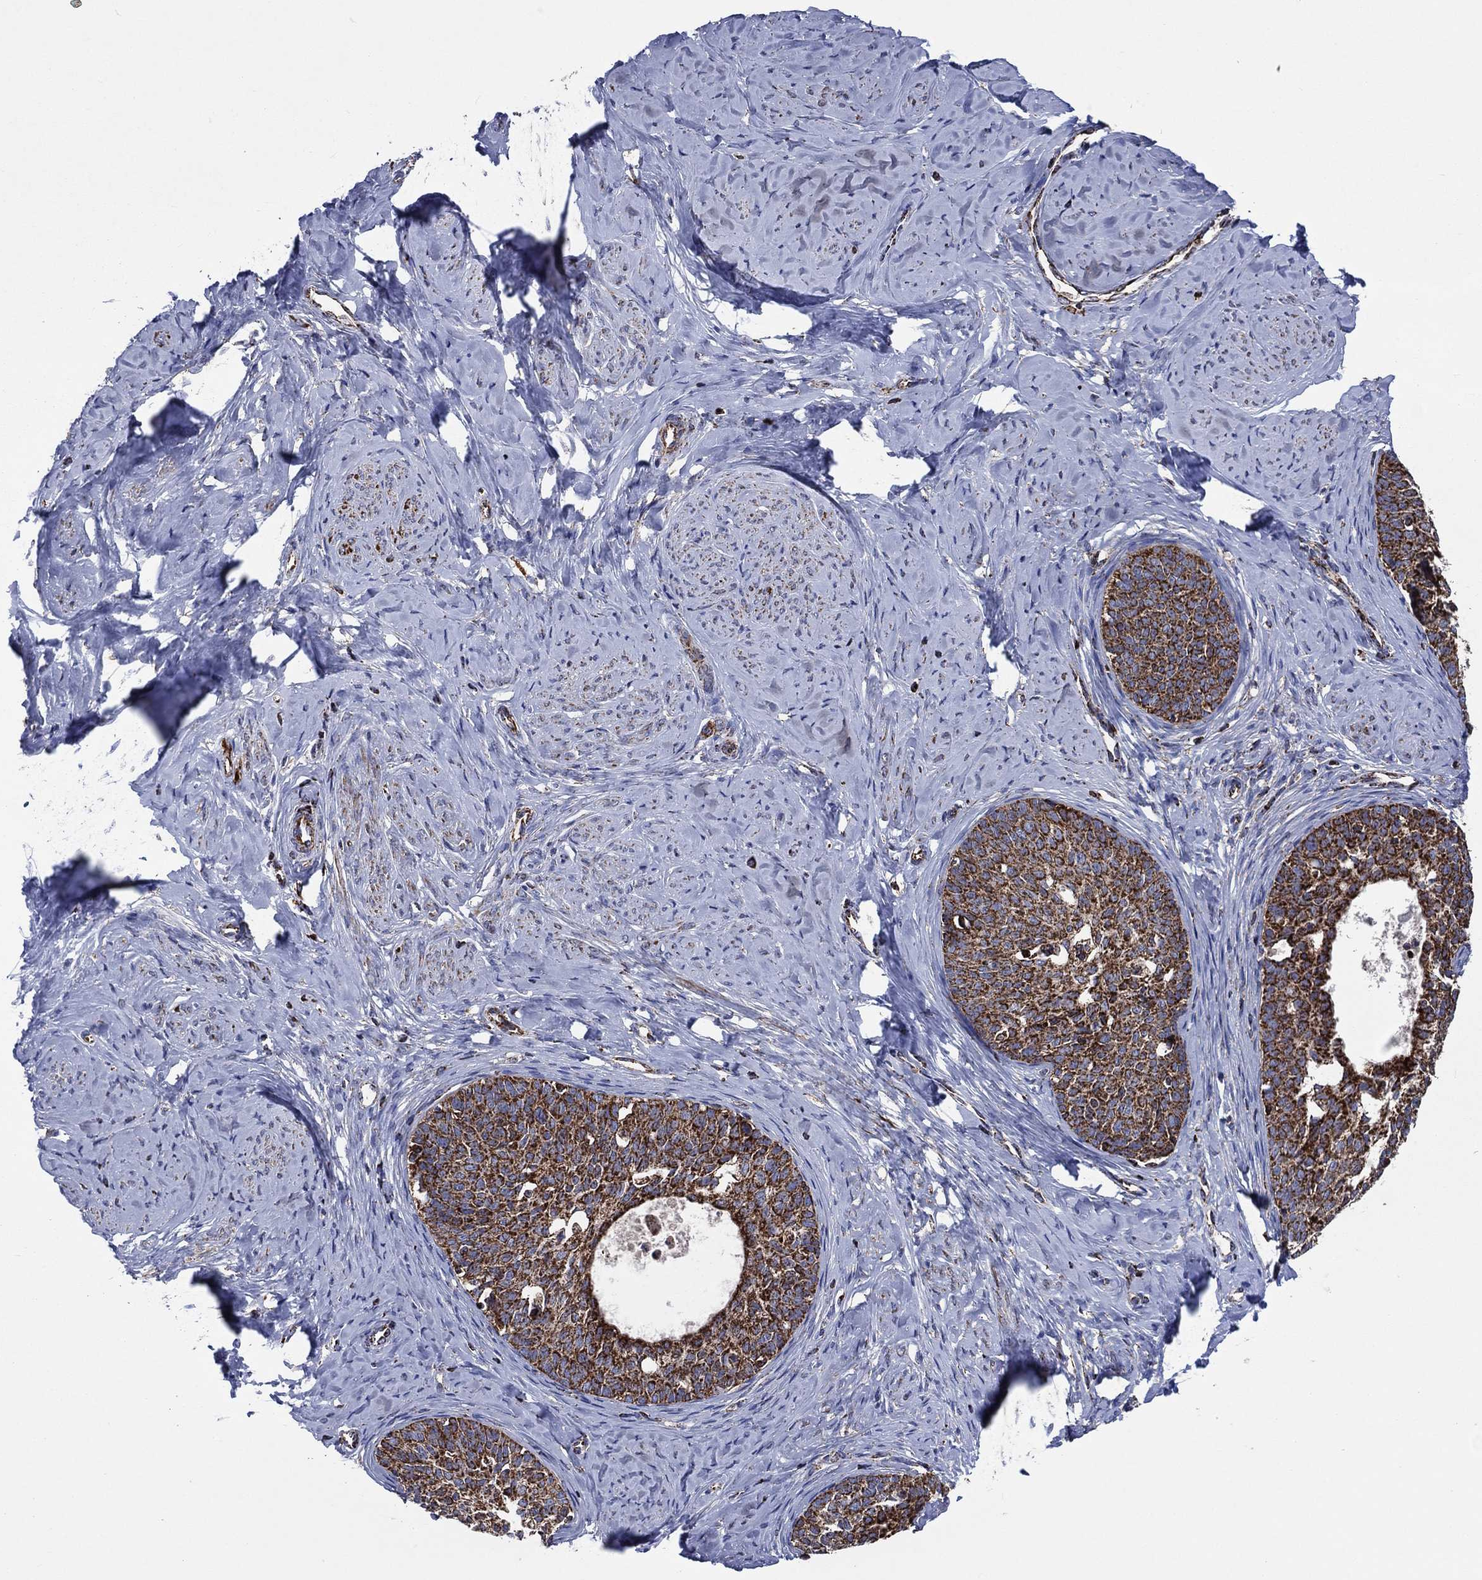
{"staining": {"intensity": "strong", "quantity": ">75%", "location": "cytoplasmic/membranous"}, "tissue": "cervical cancer", "cell_type": "Tumor cells", "image_type": "cancer", "snomed": [{"axis": "morphology", "description": "Squamous cell carcinoma, NOS"}, {"axis": "topography", "description": "Cervix"}], "caption": "Immunohistochemical staining of human cervical squamous cell carcinoma exhibits high levels of strong cytoplasmic/membranous protein staining in about >75% of tumor cells. (DAB (3,3'-diaminobenzidine) IHC with brightfield microscopy, high magnification).", "gene": "ANKRD37", "patient": {"sex": "female", "age": 51}}